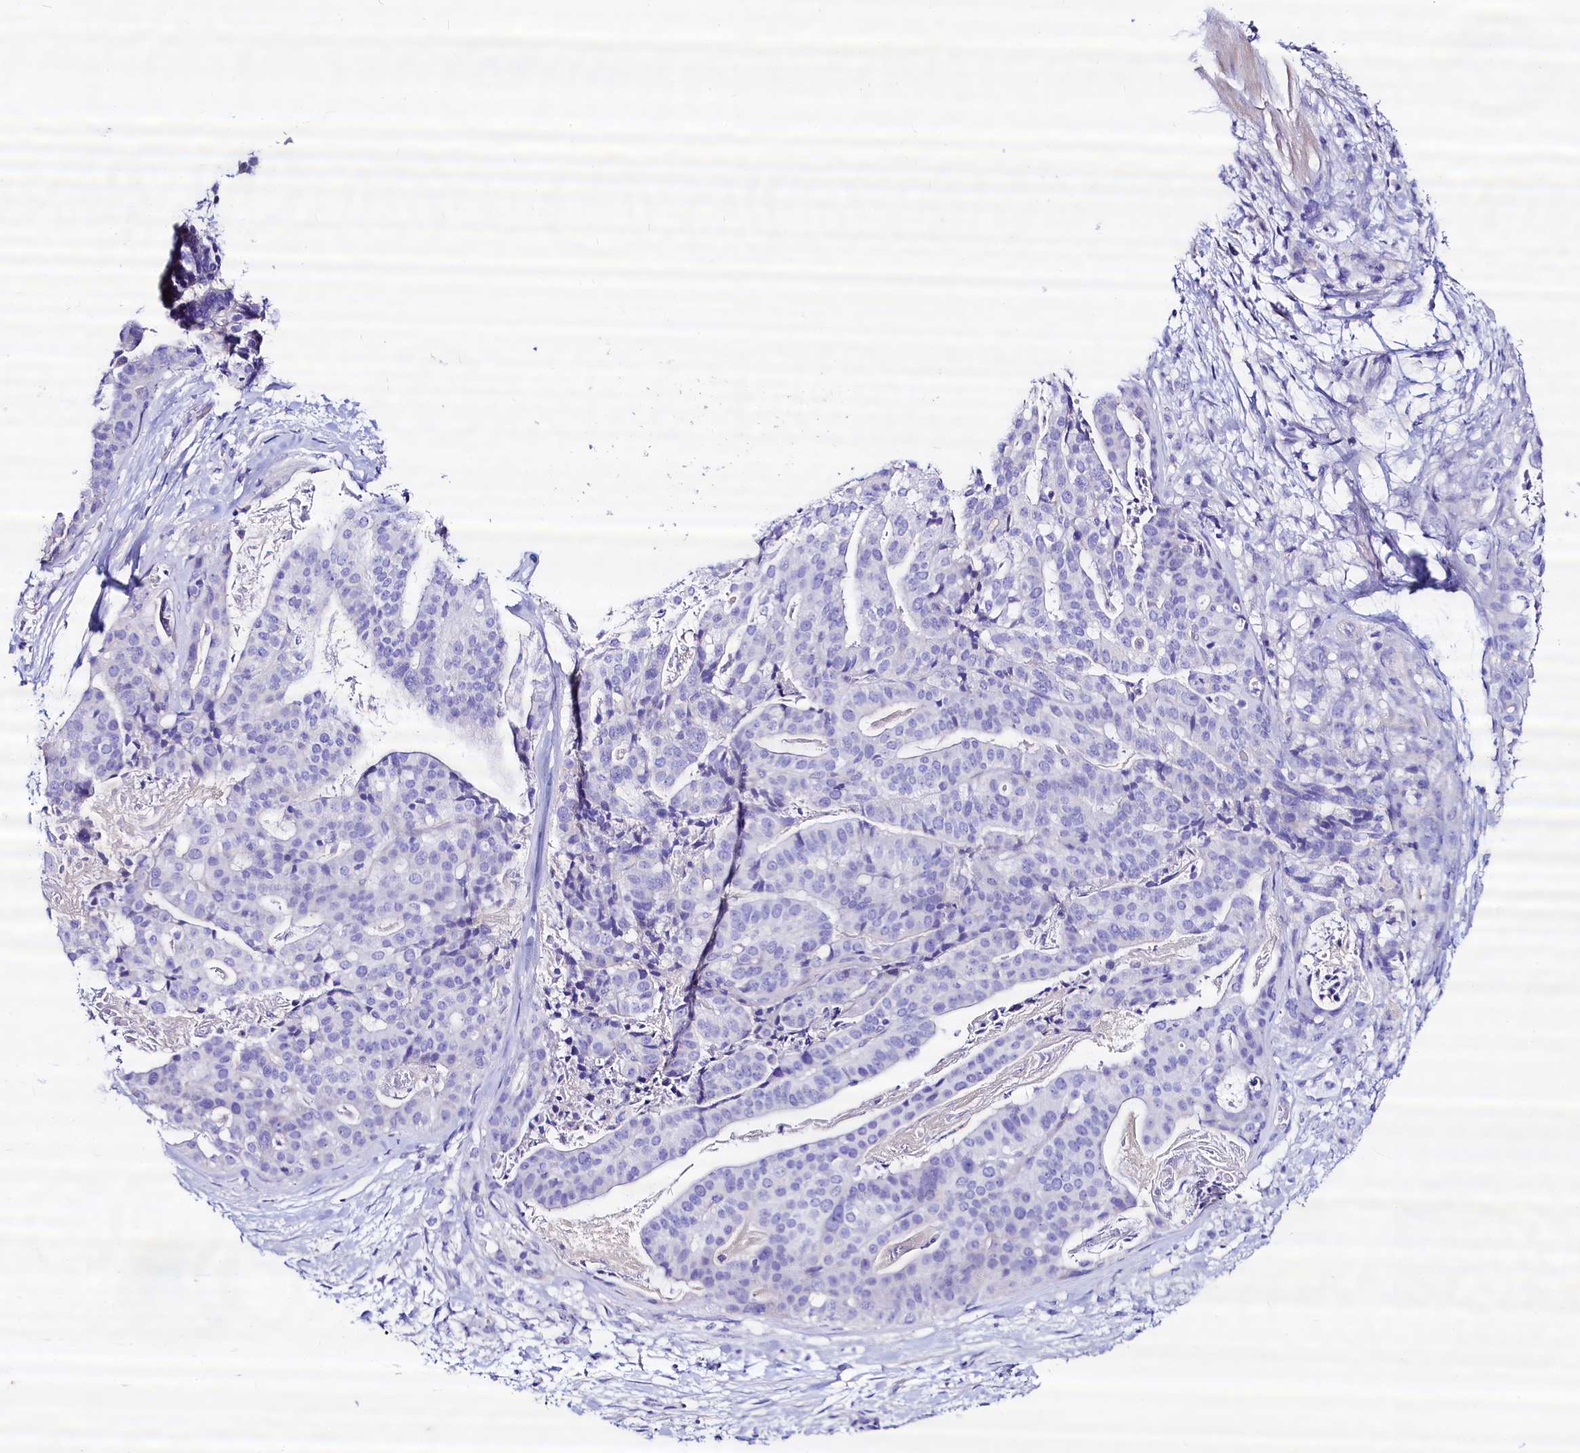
{"staining": {"intensity": "negative", "quantity": "none", "location": "none"}, "tissue": "stomach cancer", "cell_type": "Tumor cells", "image_type": "cancer", "snomed": [{"axis": "morphology", "description": "Adenocarcinoma, NOS"}, {"axis": "topography", "description": "Stomach"}], "caption": "There is no significant positivity in tumor cells of stomach adenocarcinoma. (DAB immunohistochemistry (IHC) visualized using brightfield microscopy, high magnification).", "gene": "RBP3", "patient": {"sex": "male", "age": 48}}